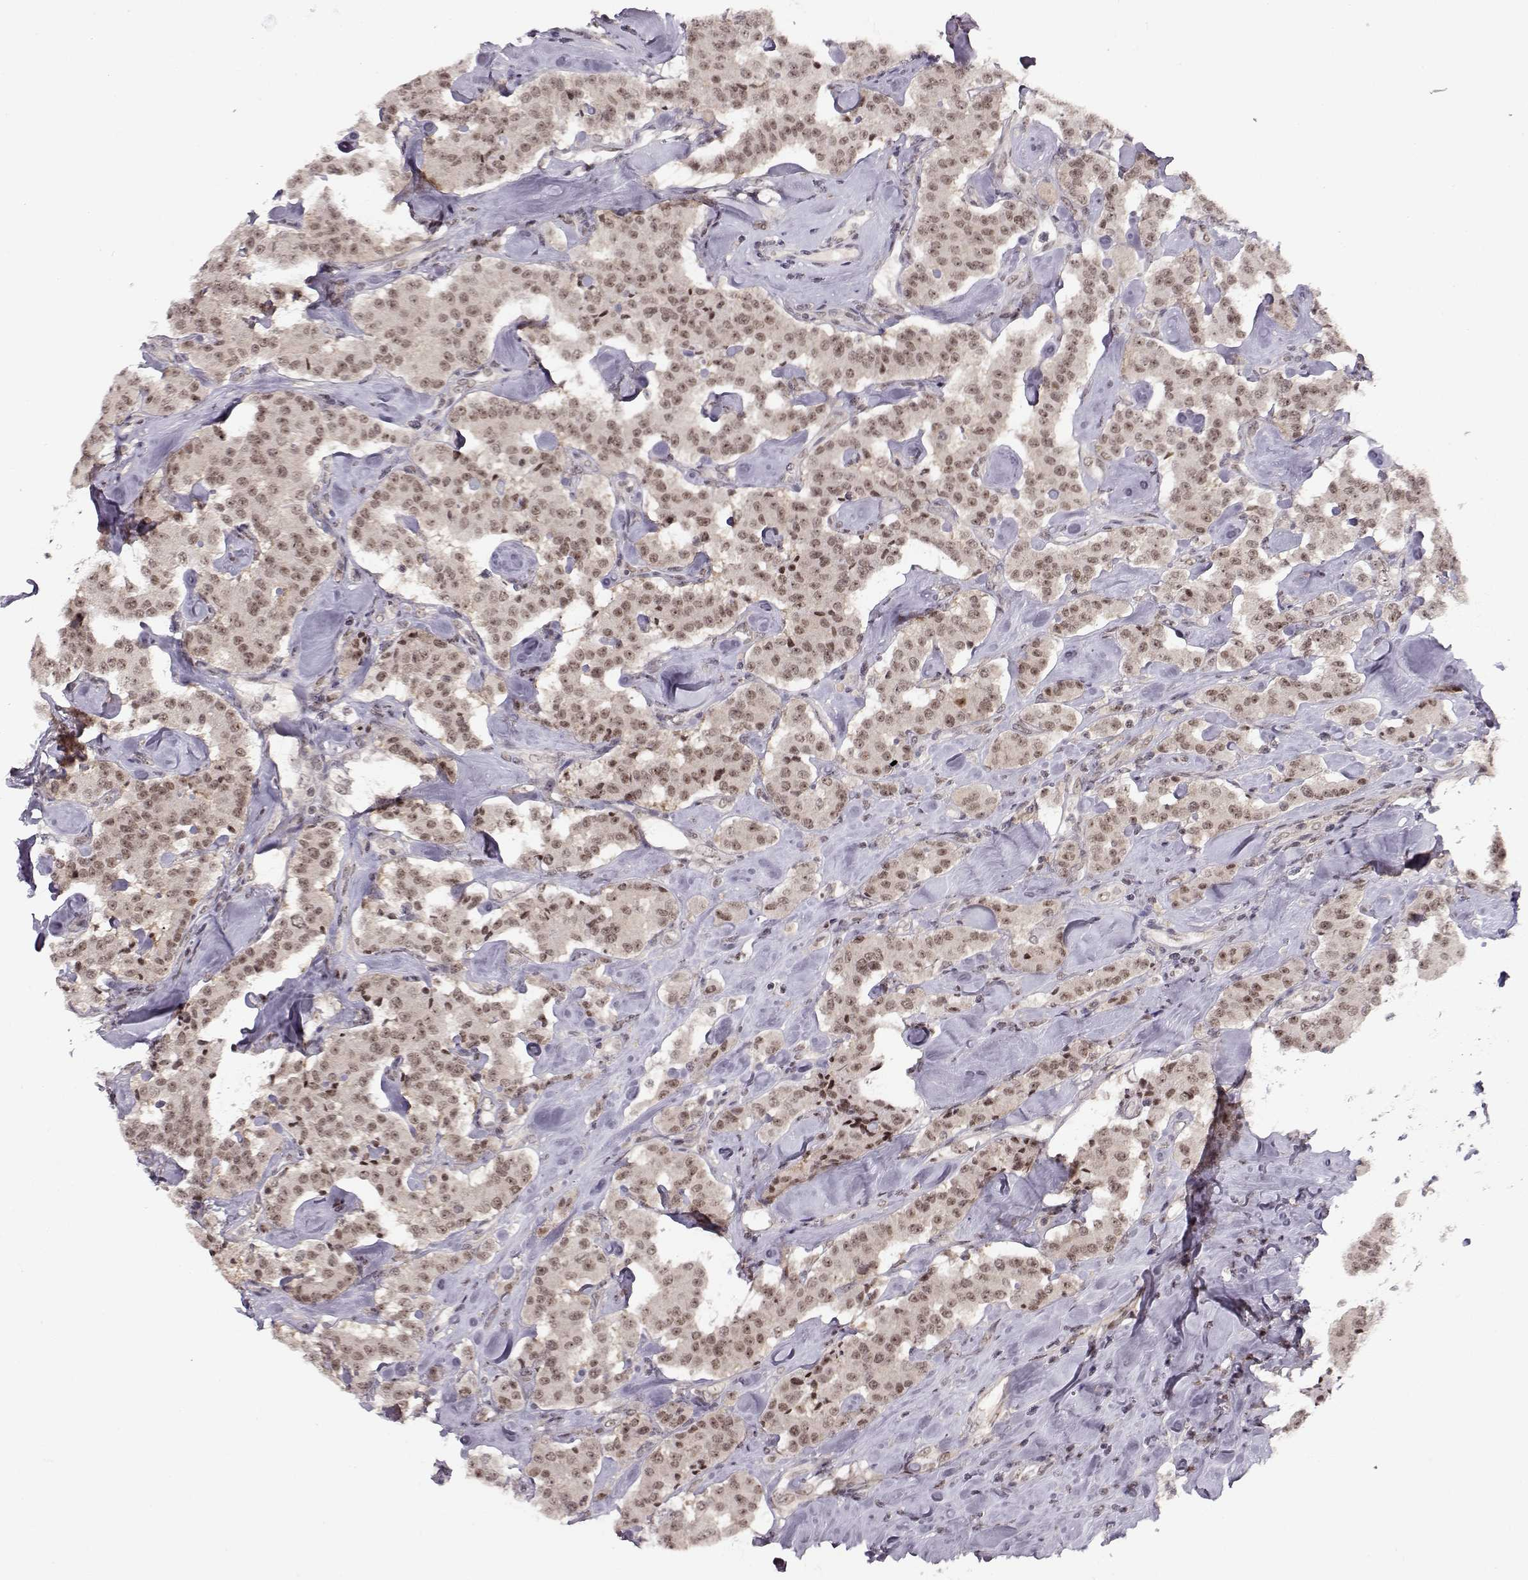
{"staining": {"intensity": "moderate", "quantity": "25%-75%", "location": "nuclear"}, "tissue": "carcinoid", "cell_type": "Tumor cells", "image_type": "cancer", "snomed": [{"axis": "morphology", "description": "Carcinoid, malignant, NOS"}, {"axis": "topography", "description": "Pancreas"}], "caption": "Protein staining displays moderate nuclear positivity in approximately 25%-75% of tumor cells in carcinoid (malignant).", "gene": "CSNK2A1", "patient": {"sex": "male", "age": 41}}